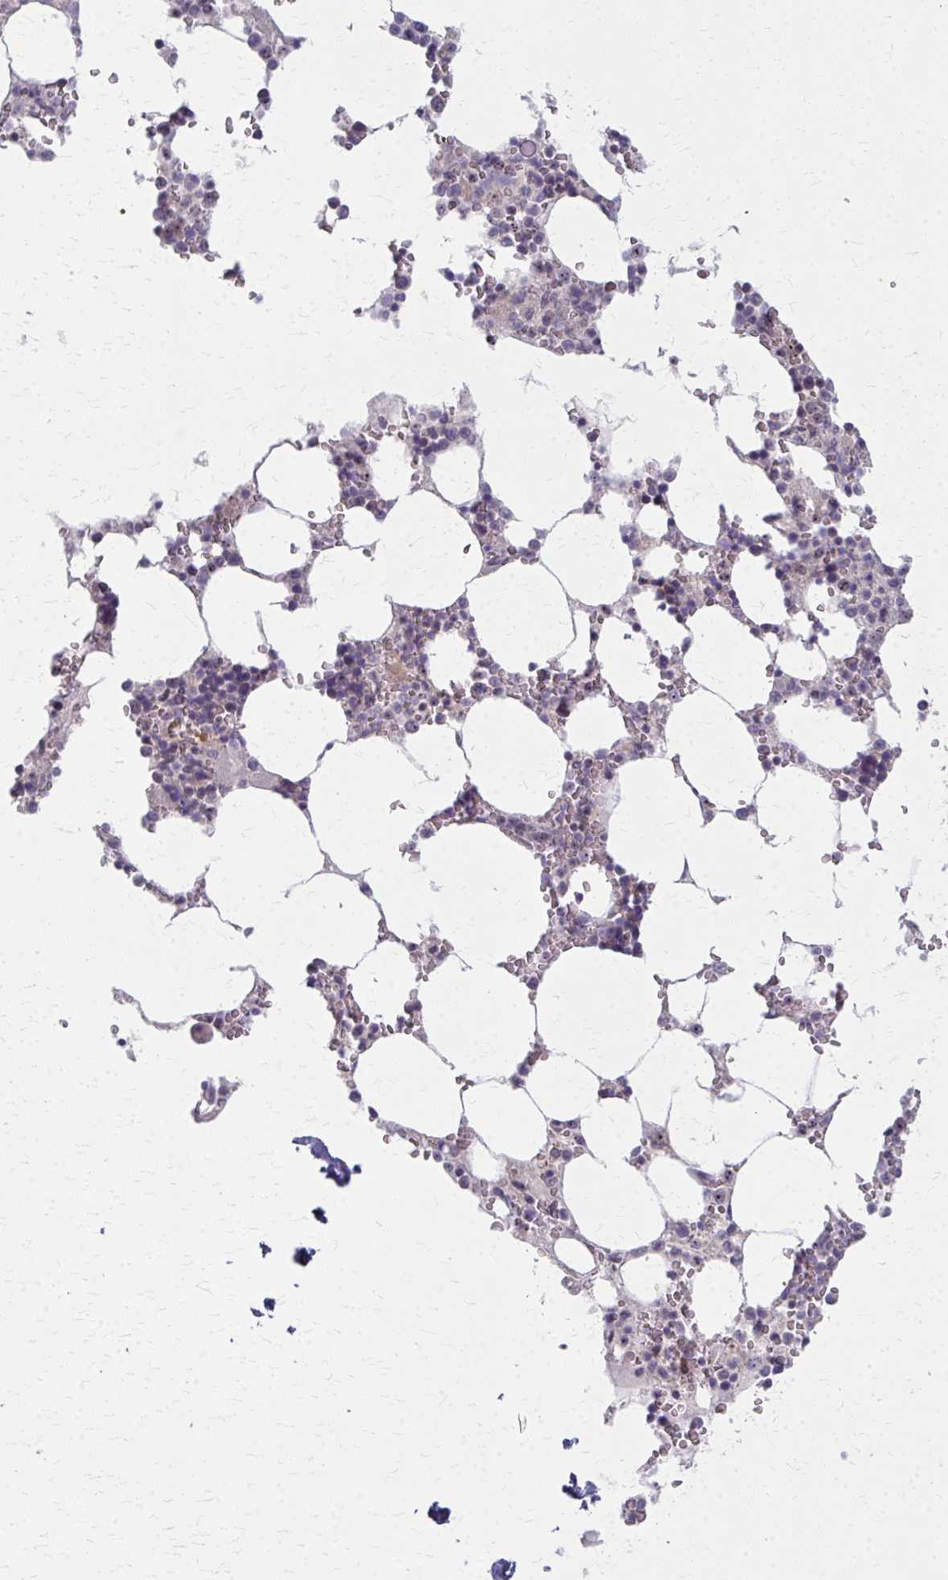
{"staining": {"intensity": "negative", "quantity": "none", "location": "none"}, "tissue": "bone marrow", "cell_type": "Hematopoietic cells", "image_type": "normal", "snomed": [{"axis": "morphology", "description": "Normal tissue, NOS"}, {"axis": "topography", "description": "Bone marrow"}], "caption": "IHC image of unremarkable human bone marrow stained for a protein (brown), which exhibits no expression in hematopoietic cells. (Brightfield microscopy of DAB (3,3'-diaminobenzidine) immunohistochemistry at high magnification).", "gene": "NUDT16", "patient": {"sex": "male", "age": 64}}